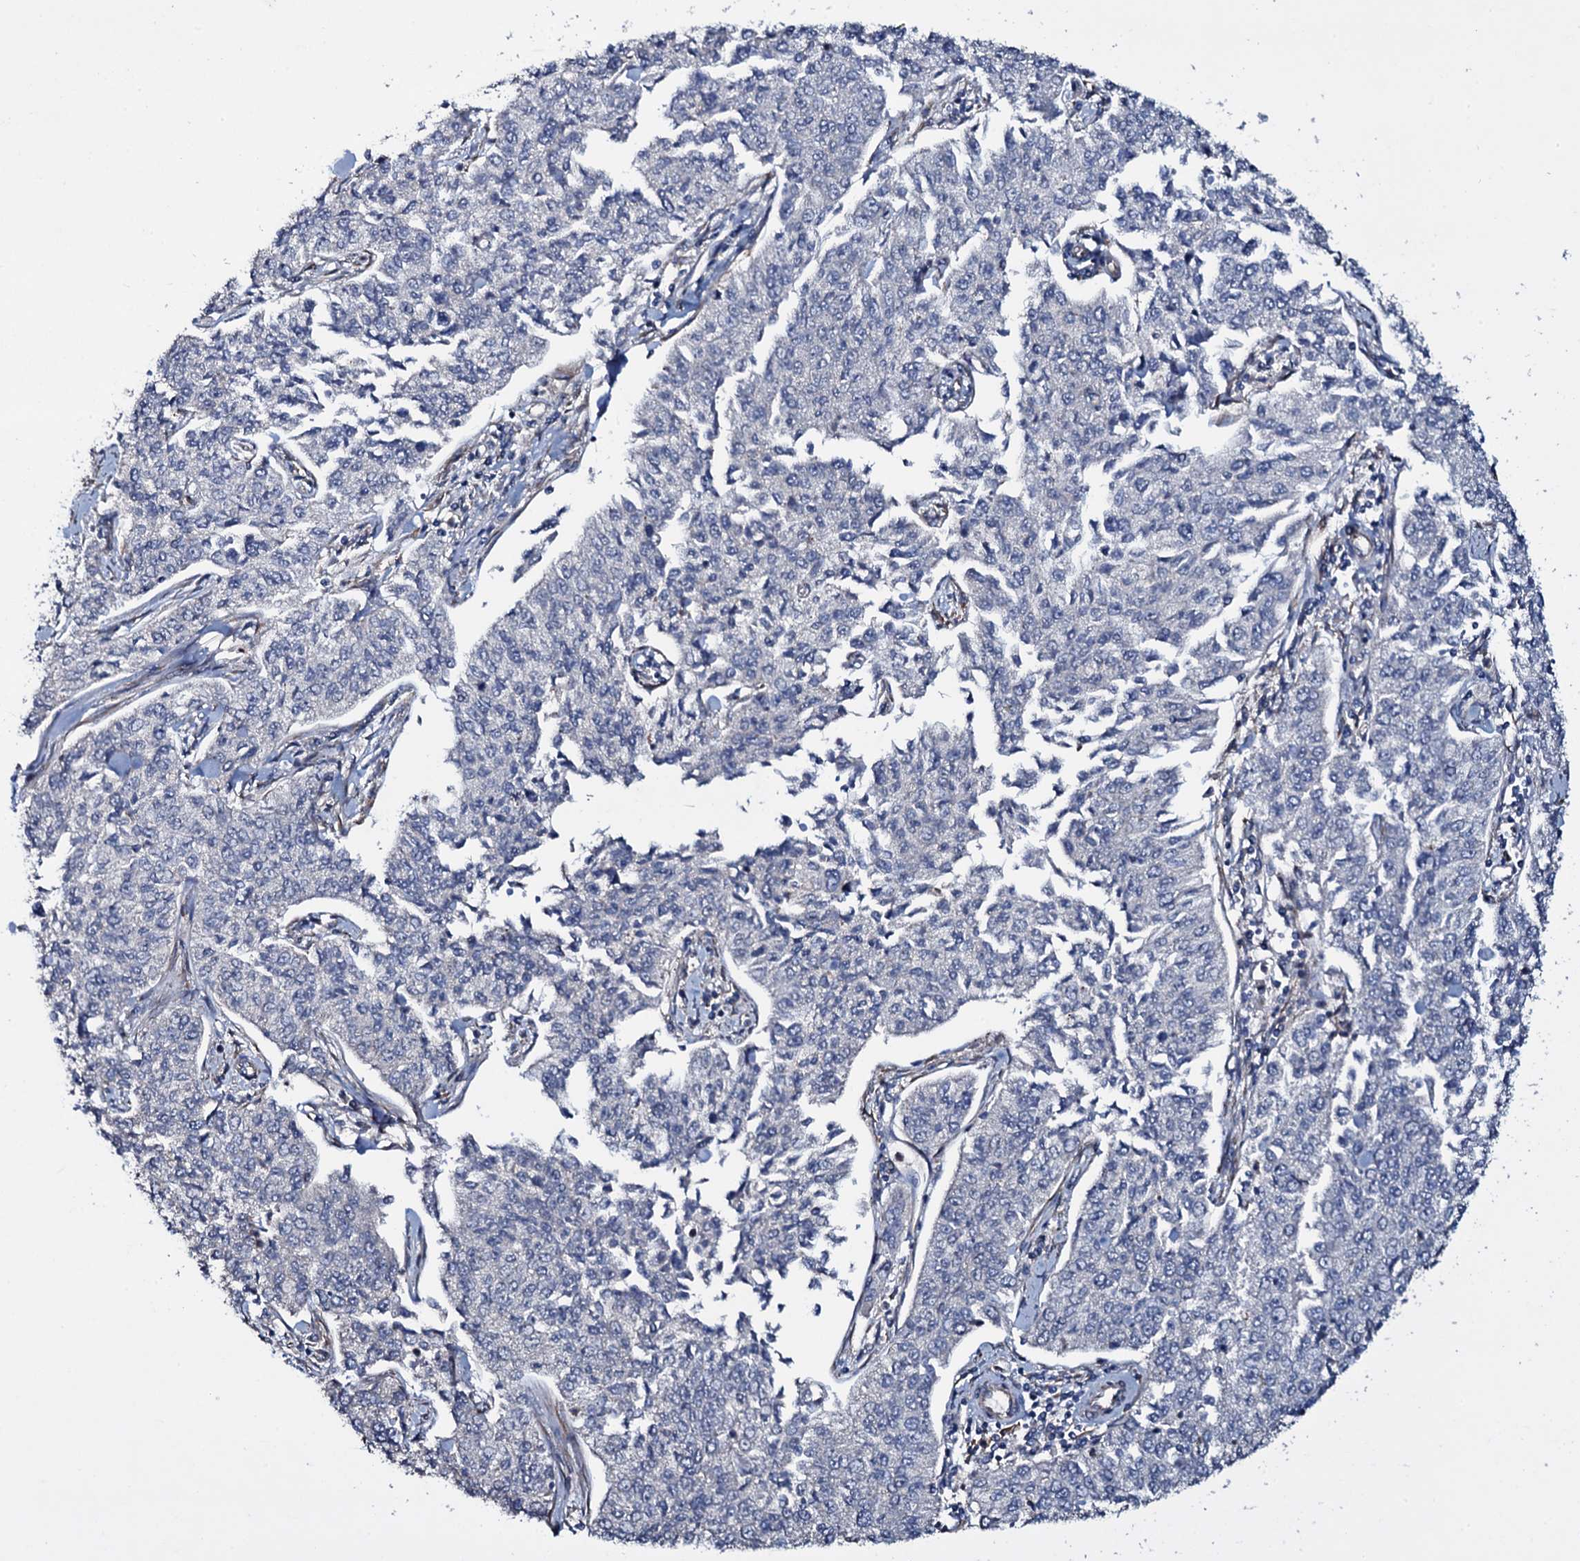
{"staining": {"intensity": "negative", "quantity": "none", "location": "none"}, "tissue": "cervical cancer", "cell_type": "Tumor cells", "image_type": "cancer", "snomed": [{"axis": "morphology", "description": "Squamous cell carcinoma, NOS"}, {"axis": "topography", "description": "Cervix"}], "caption": "Immunohistochemical staining of cervical cancer (squamous cell carcinoma) reveals no significant staining in tumor cells.", "gene": "WIPF3", "patient": {"sex": "female", "age": 35}}